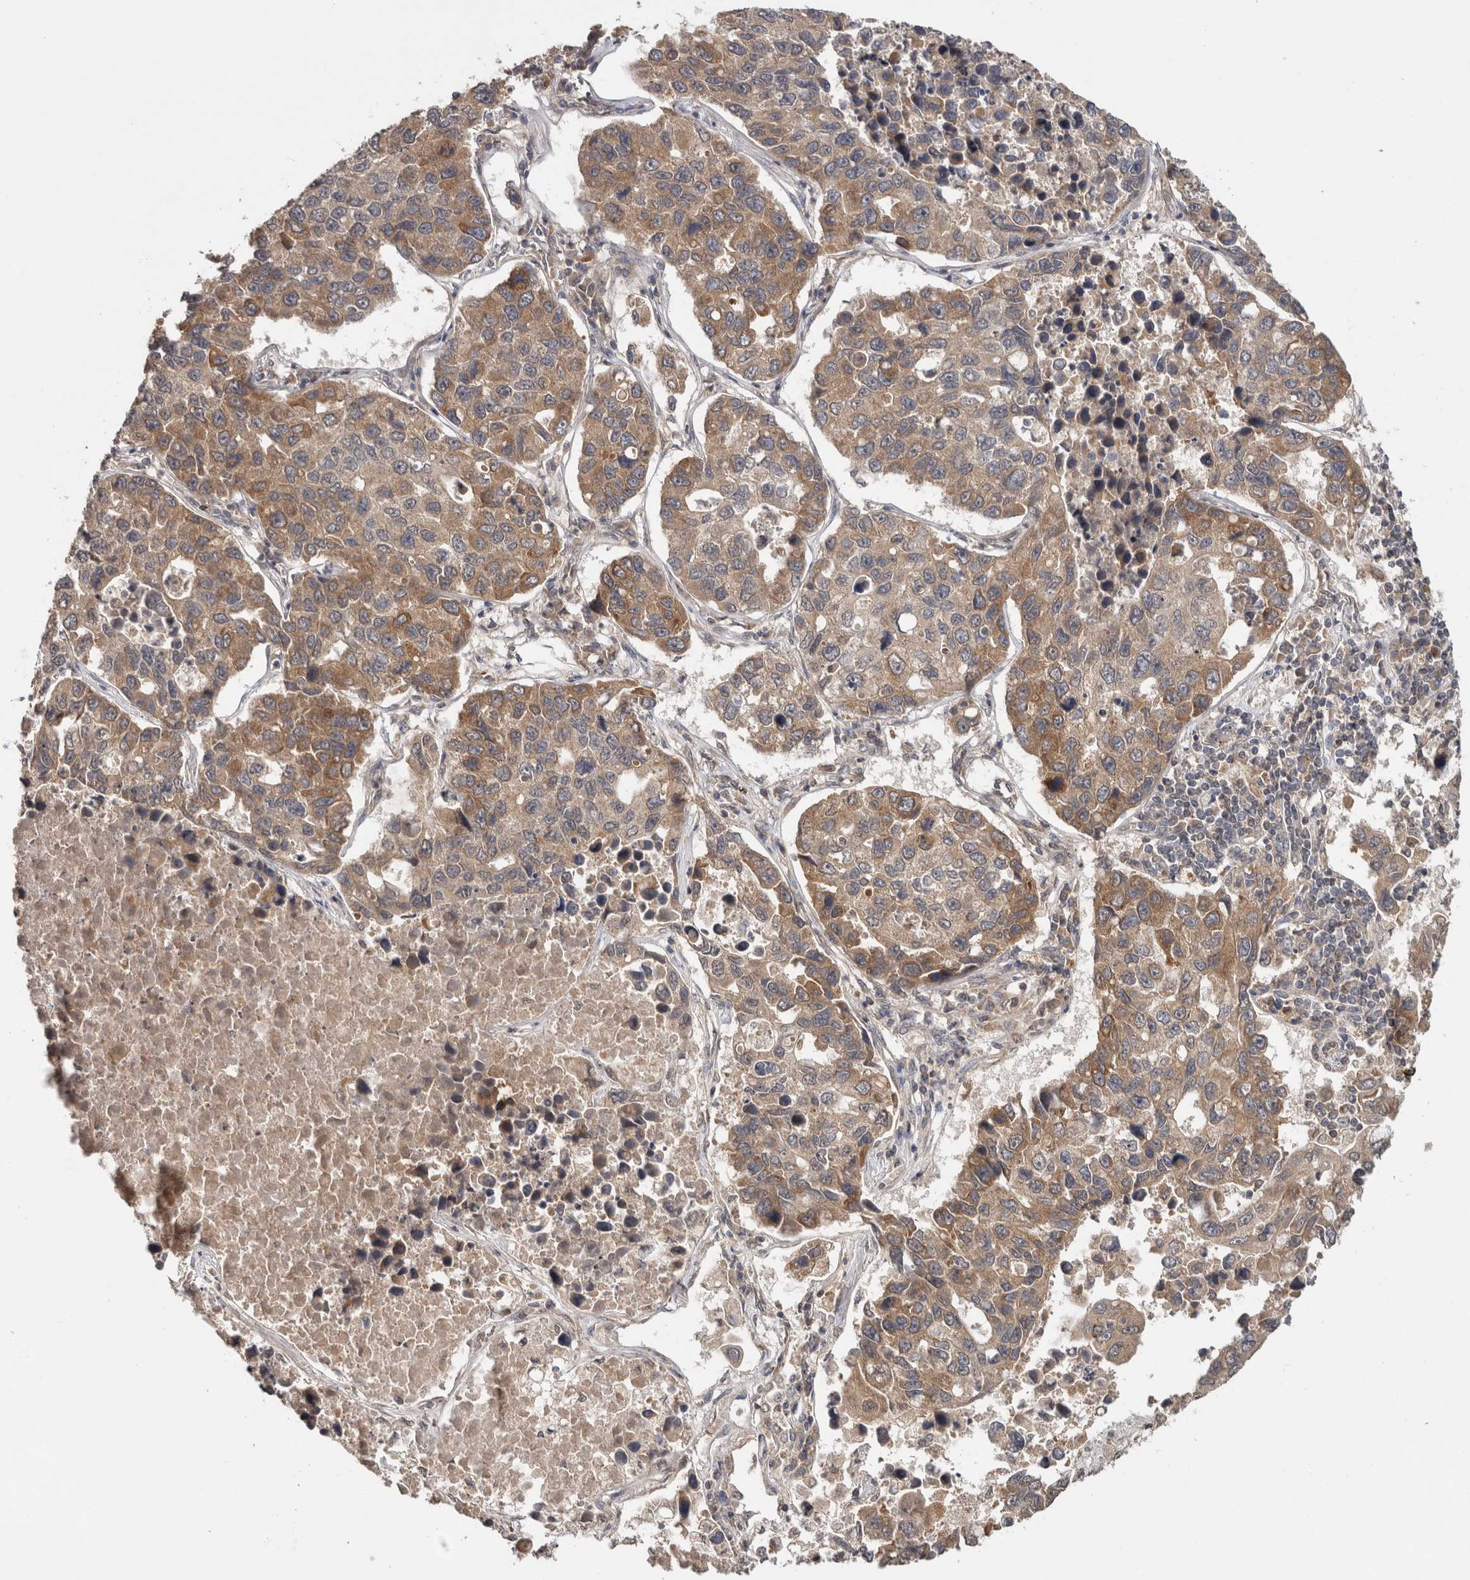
{"staining": {"intensity": "weak", "quantity": ">75%", "location": "cytoplasmic/membranous"}, "tissue": "lung cancer", "cell_type": "Tumor cells", "image_type": "cancer", "snomed": [{"axis": "morphology", "description": "Adenocarcinoma, NOS"}, {"axis": "topography", "description": "Lung"}], "caption": "A histopathology image of human lung adenocarcinoma stained for a protein shows weak cytoplasmic/membranous brown staining in tumor cells.", "gene": "HMOX2", "patient": {"sex": "male", "age": 64}}